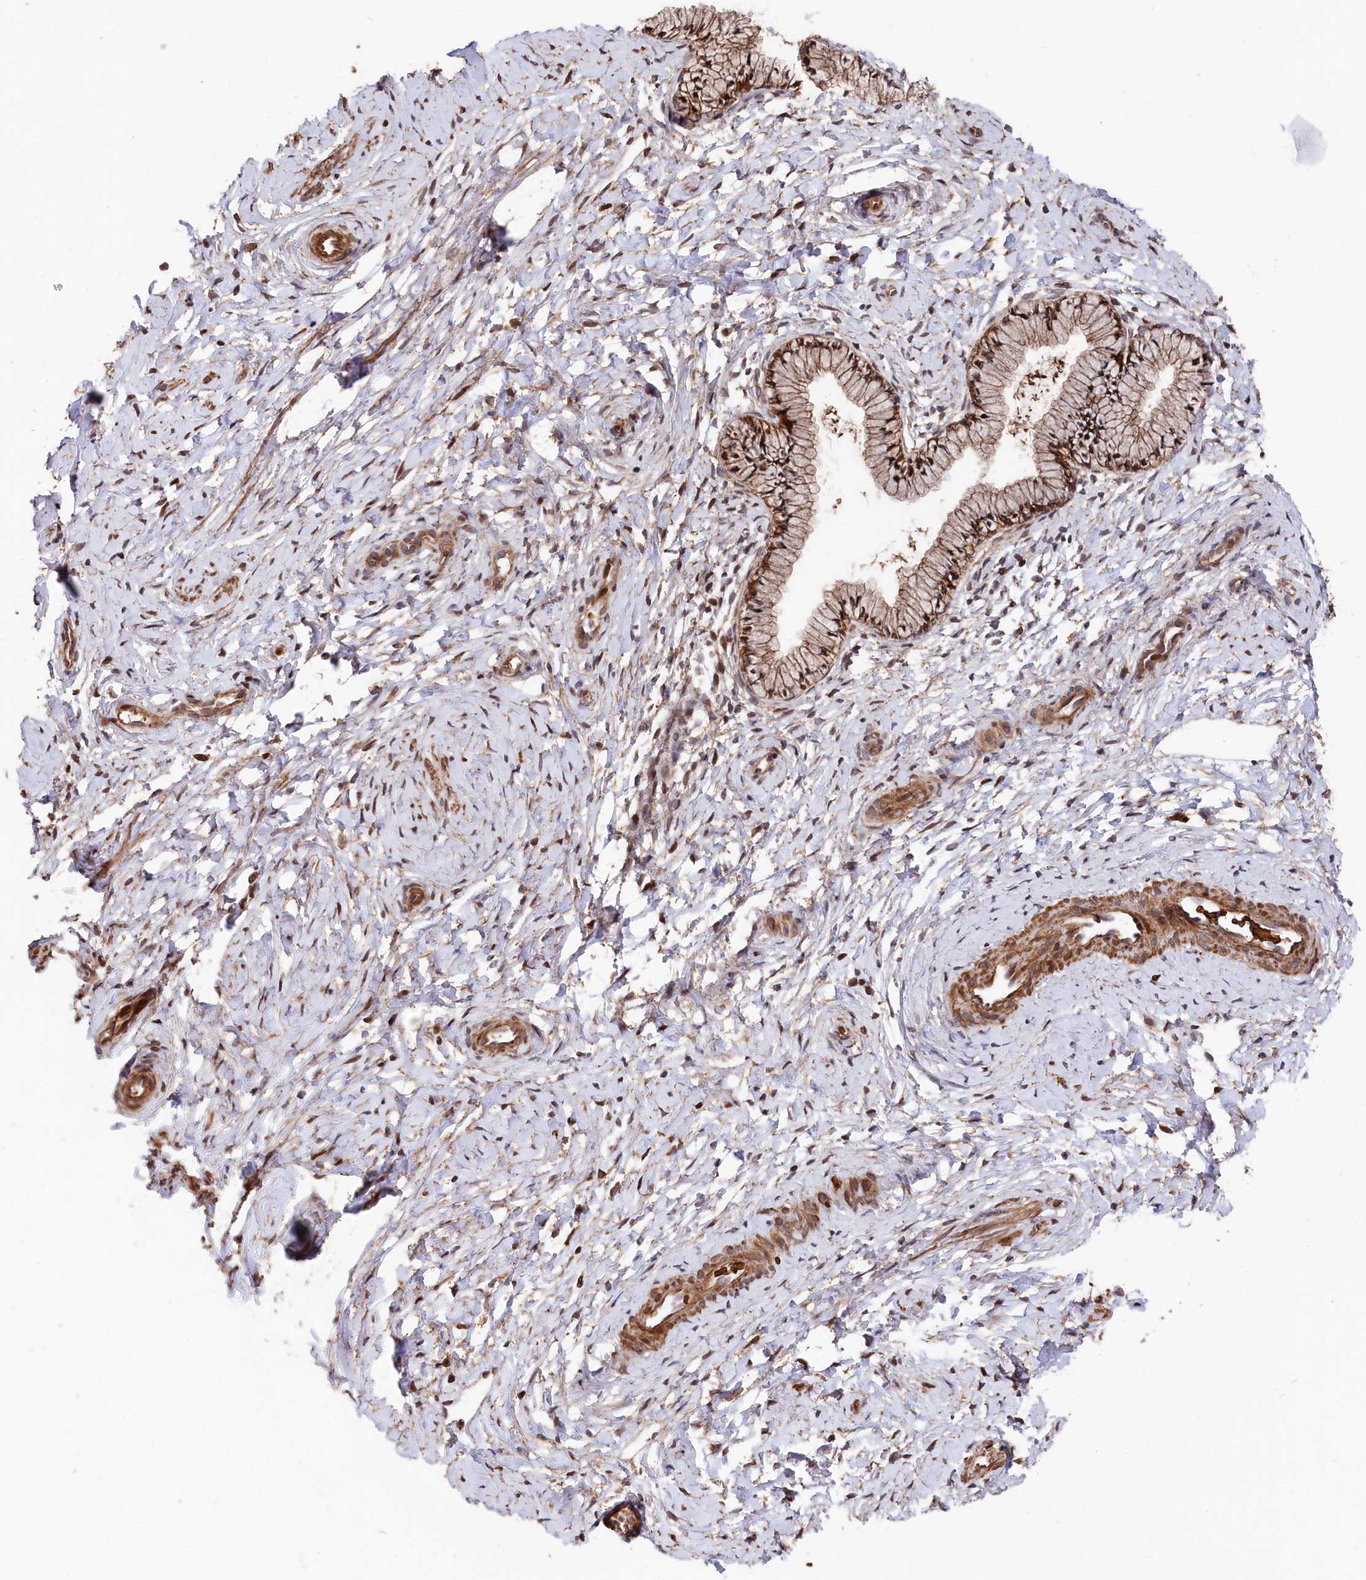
{"staining": {"intensity": "strong", "quantity": ">75%", "location": "cytoplasmic/membranous"}, "tissue": "cervix", "cell_type": "Glandular cells", "image_type": "normal", "snomed": [{"axis": "morphology", "description": "Normal tissue, NOS"}, {"axis": "topography", "description": "Cervix"}], "caption": "IHC of normal cervix reveals high levels of strong cytoplasmic/membranous expression in approximately >75% of glandular cells.", "gene": "TNKS1BP1", "patient": {"sex": "female", "age": 33}}